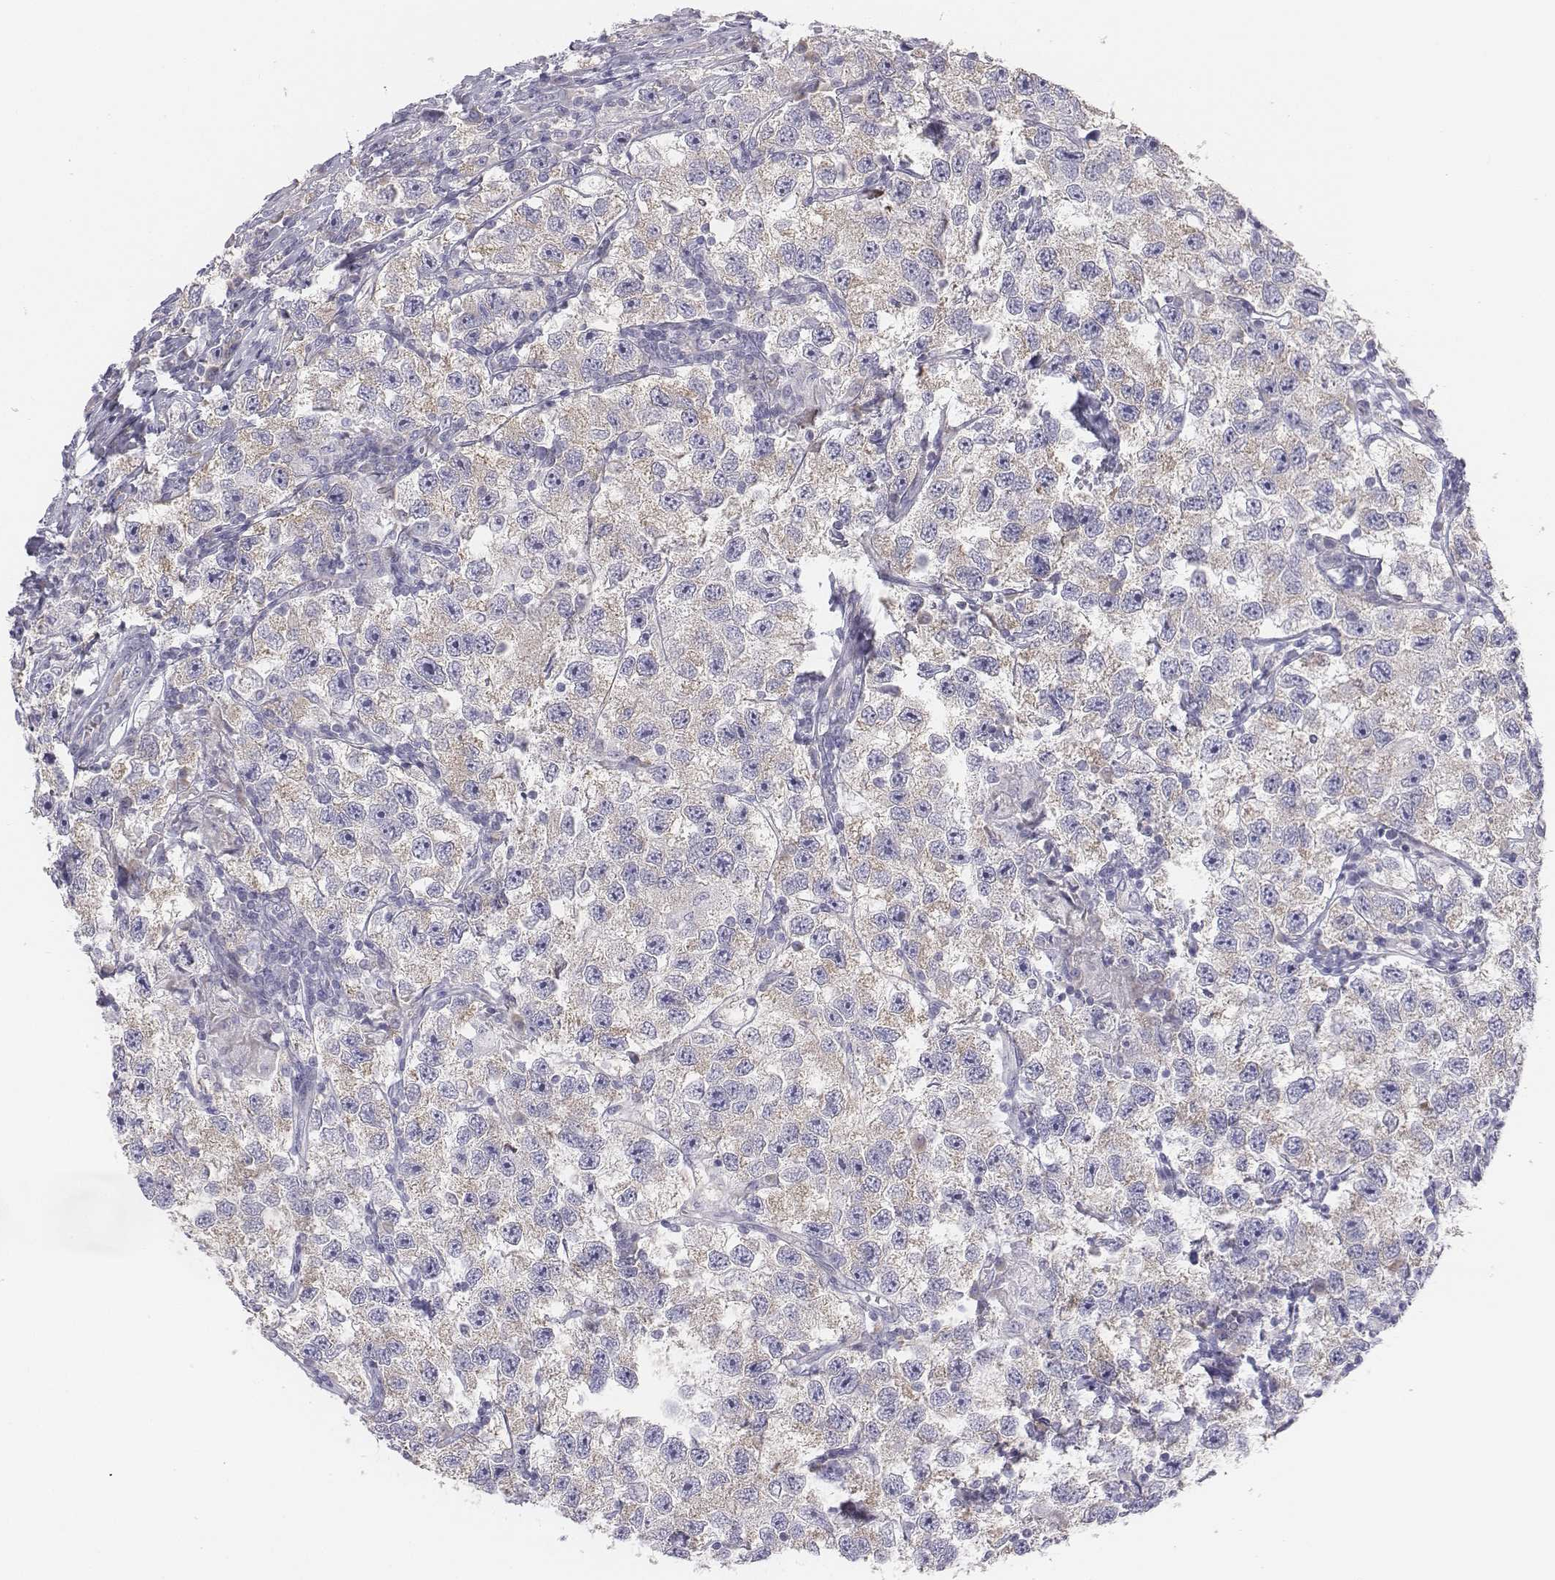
{"staining": {"intensity": "negative", "quantity": "none", "location": "none"}, "tissue": "testis cancer", "cell_type": "Tumor cells", "image_type": "cancer", "snomed": [{"axis": "morphology", "description": "Seminoma, NOS"}, {"axis": "topography", "description": "Testis"}], "caption": "Protein analysis of testis cancer shows no significant staining in tumor cells. The staining is performed using DAB (3,3'-diaminobenzidine) brown chromogen with nuclei counter-stained in using hematoxylin.", "gene": "CHST14", "patient": {"sex": "male", "age": 26}}